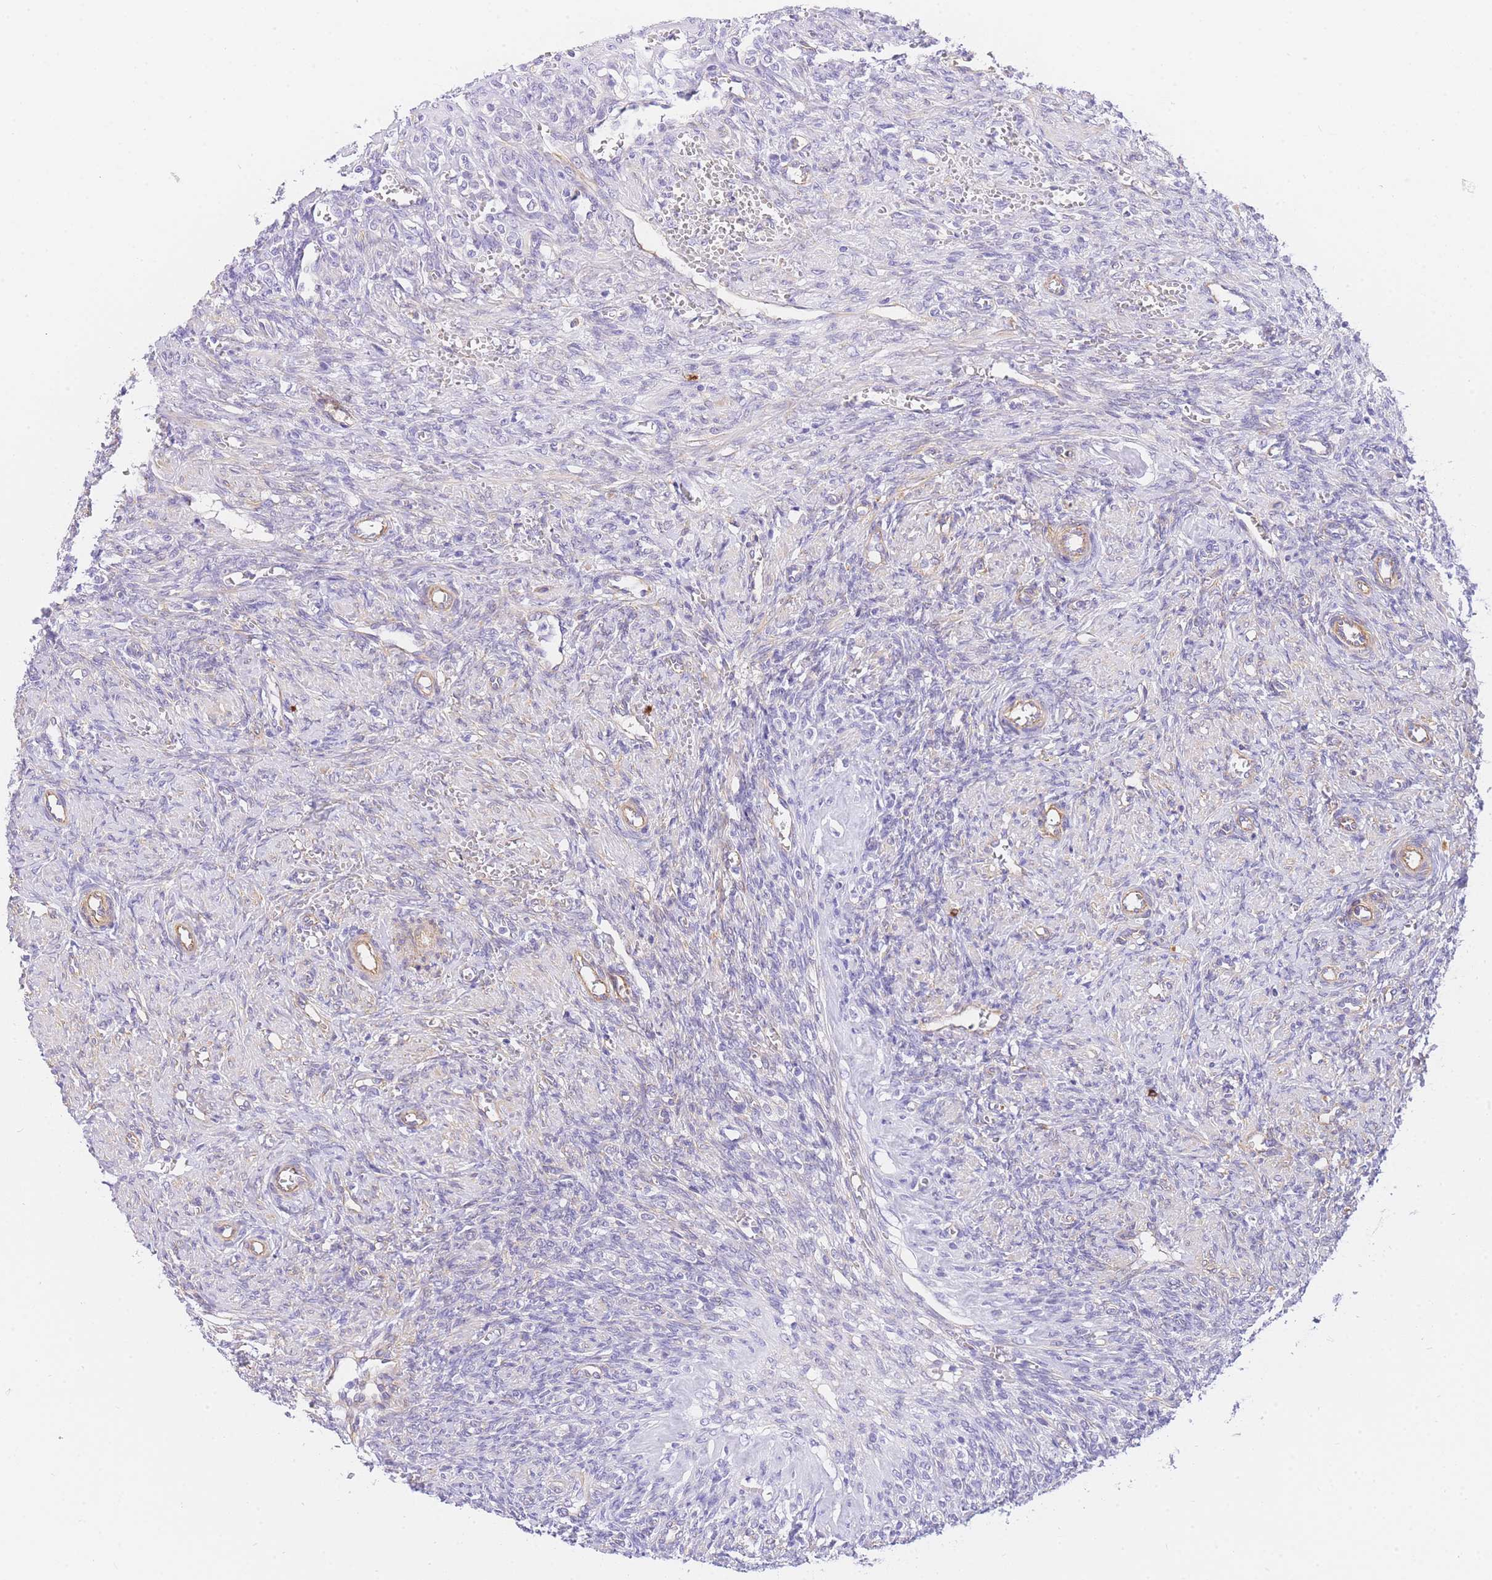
{"staining": {"intensity": "weak", "quantity": ">75%", "location": "cytoplasmic/membranous"}, "tissue": "ovary", "cell_type": "Follicle cells", "image_type": "normal", "snomed": [{"axis": "morphology", "description": "Normal tissue, NOS"}, {"axis": "topography", "description": "Ovary"}], "caption": "This micrograph reveals immunohistochemistry staining of normal human ovary, with low weak cytoplasmic/membranous positivity in about >75% of follicle cells.", "gene": "SRSF12", "patient": {"sex": "female", "age": 41}}